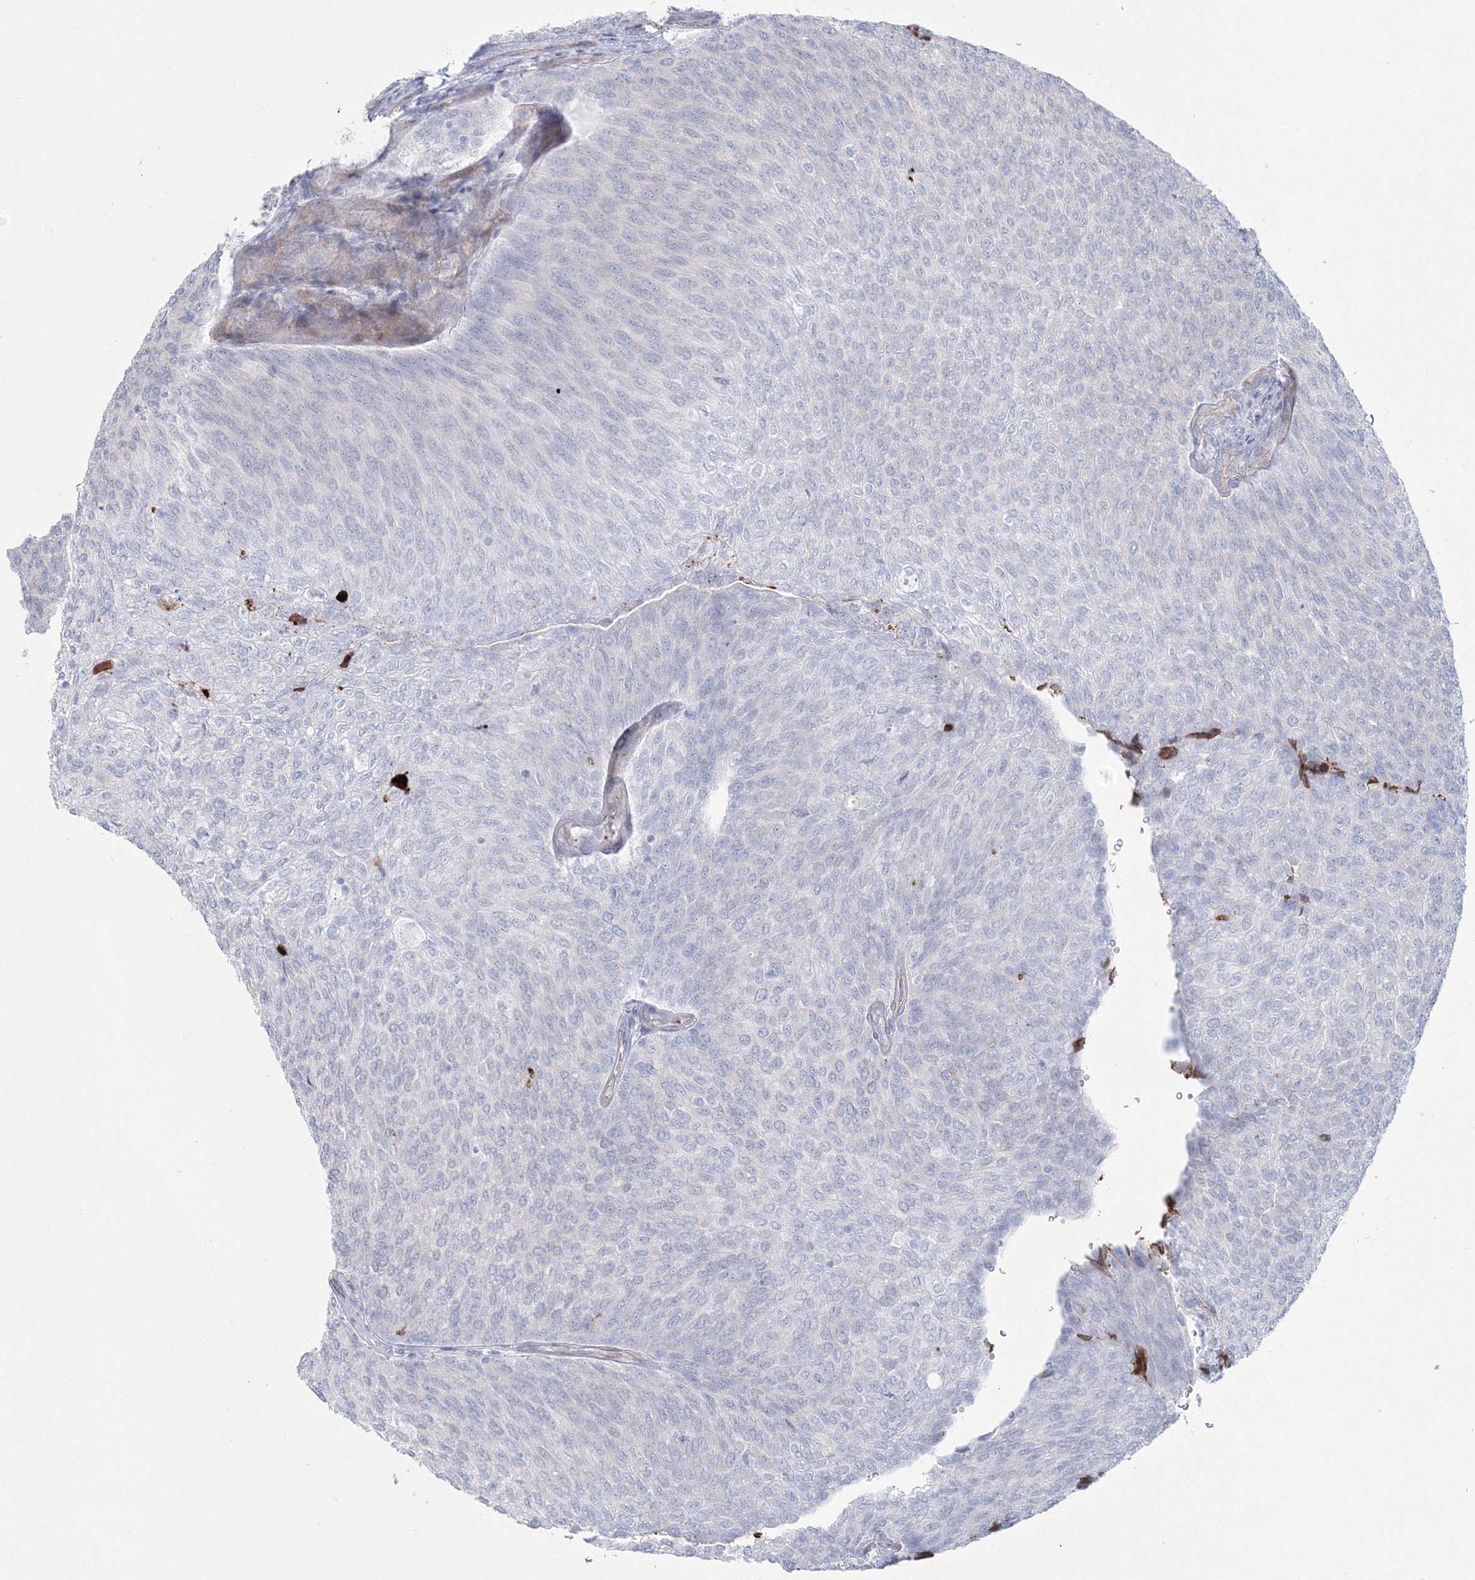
{"staining": {"intensity": "negative", "quantity": "none", "location": "none"}, "tissue": "urothelial cancer", "cell_type": "Tumor cells", "image_type": "cancer", "snomed": [{"axis": "morphology", "description": "Urothelial carcinoma, Low grade"}, {"axis": "topography", "description": "Urinary bladder"}], "caption": "The immunohistochemistry micrograph has no significant expression in tumor cells of urothelial cancer tissue. (Immunohistochemistry (ihc), brightfield microscopy, high magnification).", "gene": "HYAL2", "patient": {"sex": "female", "age": 79}}